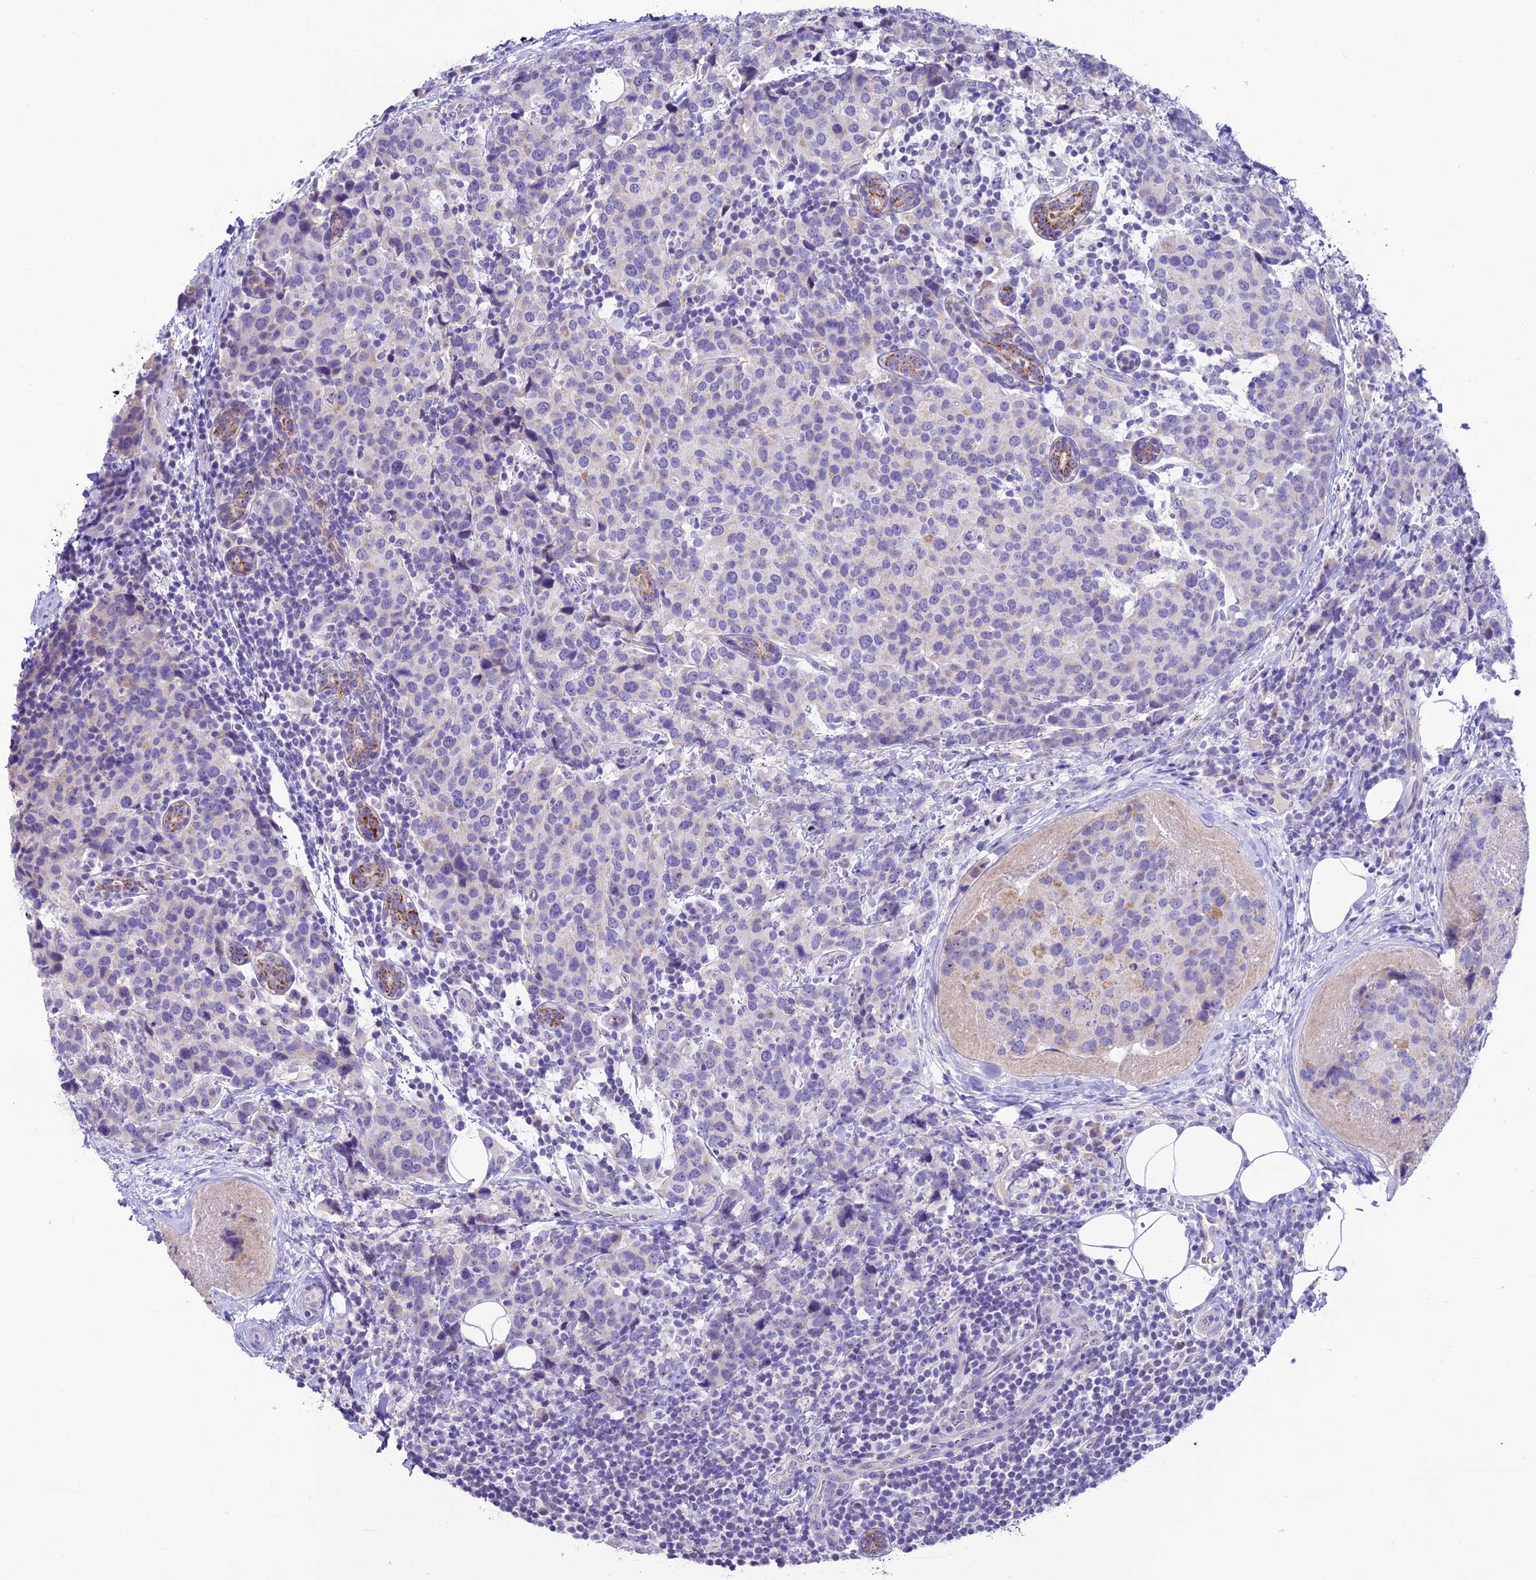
{"staining": {"intensity": "negative", "quantity": "none", "location": "none"}, "tissue": "breast cancer", "cell_type": "Tumor cells", "image_type": "cancer", "snomed": [{"axis": "morphology", "description": "Lobular carcinoma"}, {"axis": "topography", "description": "Breast"}], "caption": "IHC photomicrograph of neoplastic tissue: breast cancer stained with DAB demonstrates no significant protein expression in tumor cells.", "gene": "SLC10A1", "patient": {"sex": "female", "age": 59}}